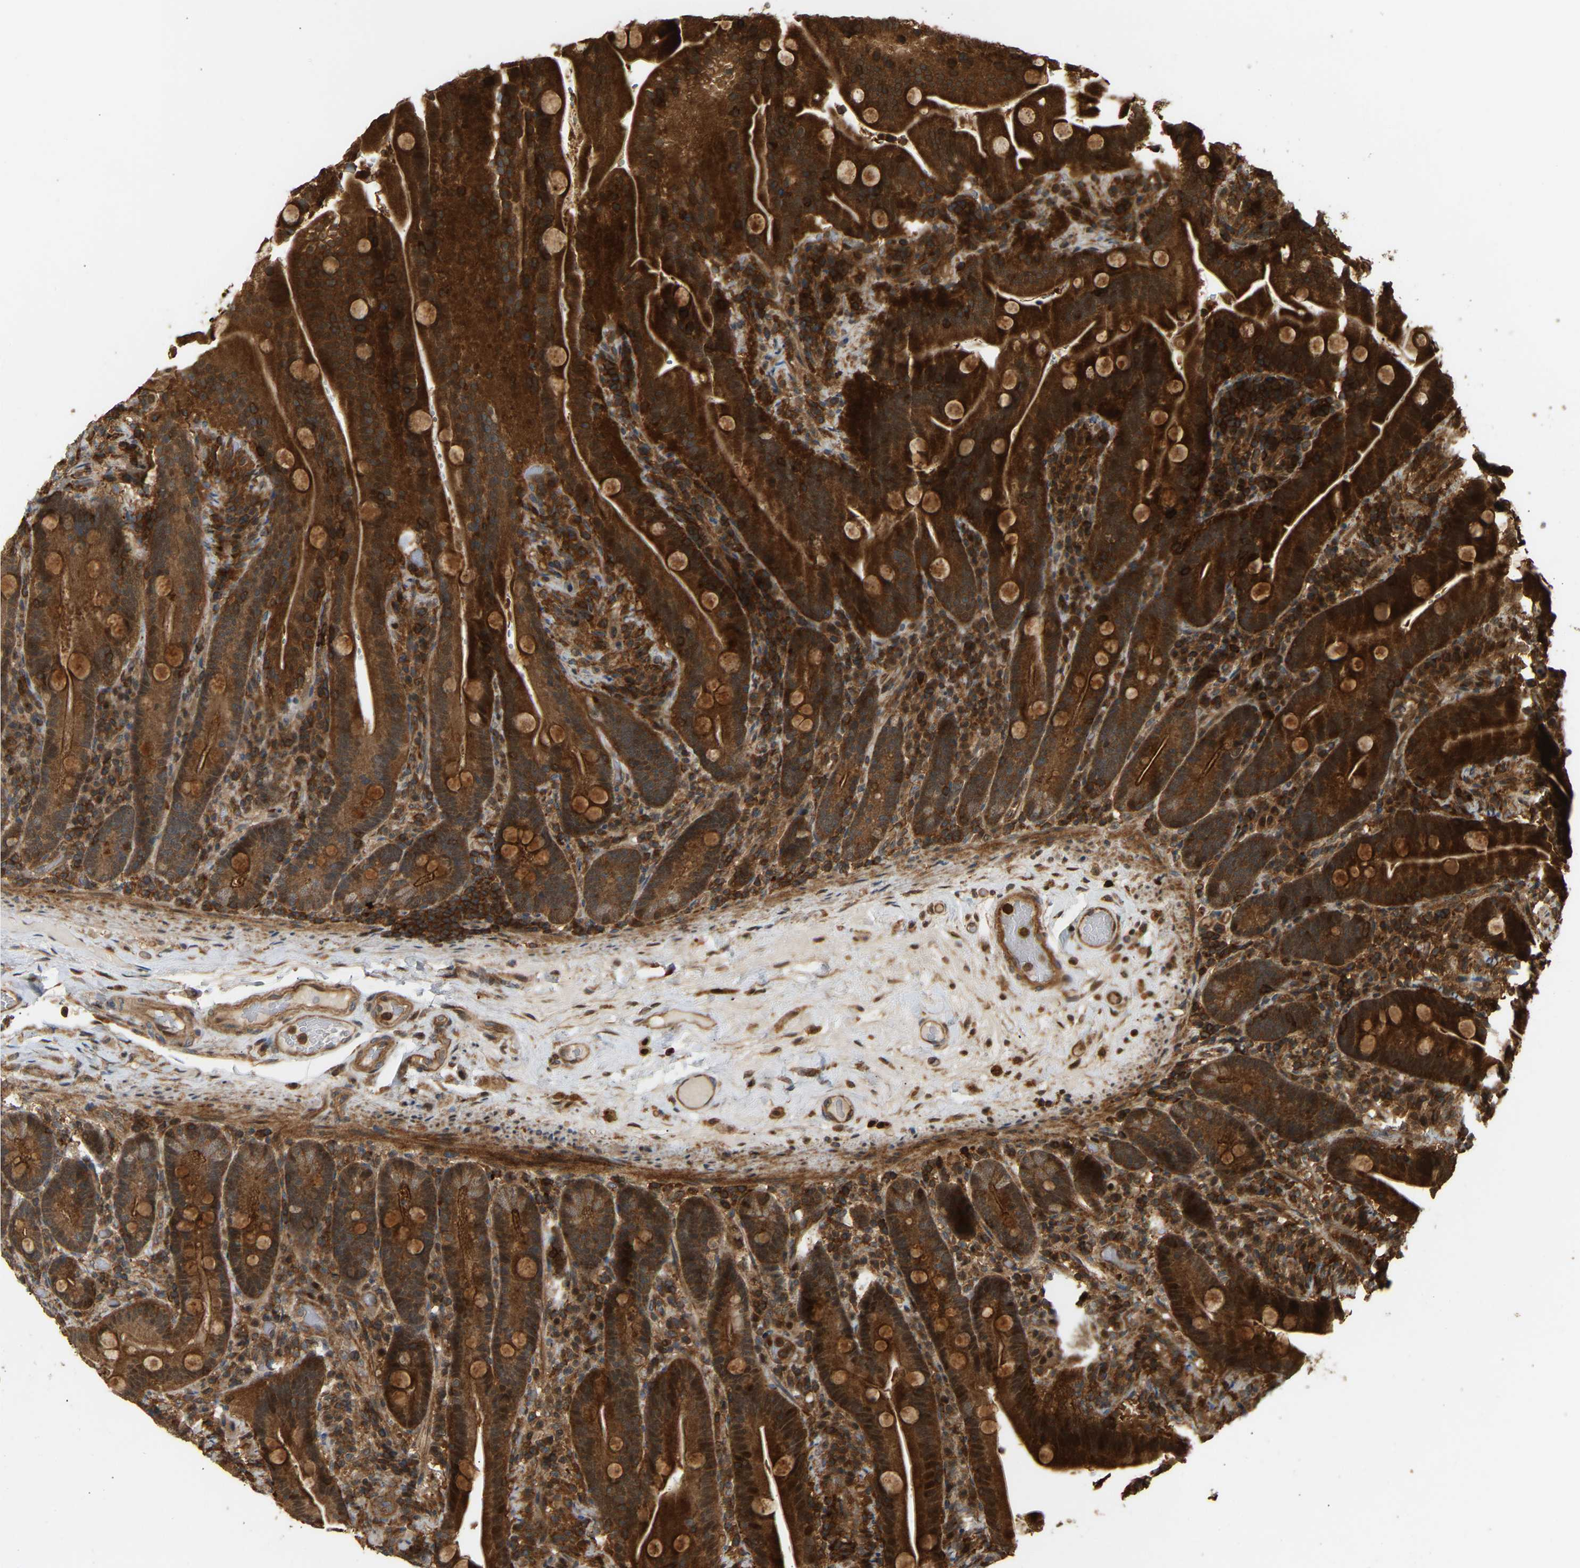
{"staining": {"intensity": "strong", "quantity": ">75%", "location": "cytoplasmic/membranous"}, "tissue": "duodenum", "cell_type": "Glandular cells", "image_type": "normal", "snomed": [{"axis": "morphology", "description": "Normal tissue, NOS"}, {"axis": "topography", "description": "Duodenum"}], "caption": "This micrograph exhibits immunohistochemistry staining of benign duodenum, with high strong cytoplasmic/membranous expression in about >75% of glandular cells.", "gene": "ENSG00000282218", "patient": {"sex": "male", "age": 54}}